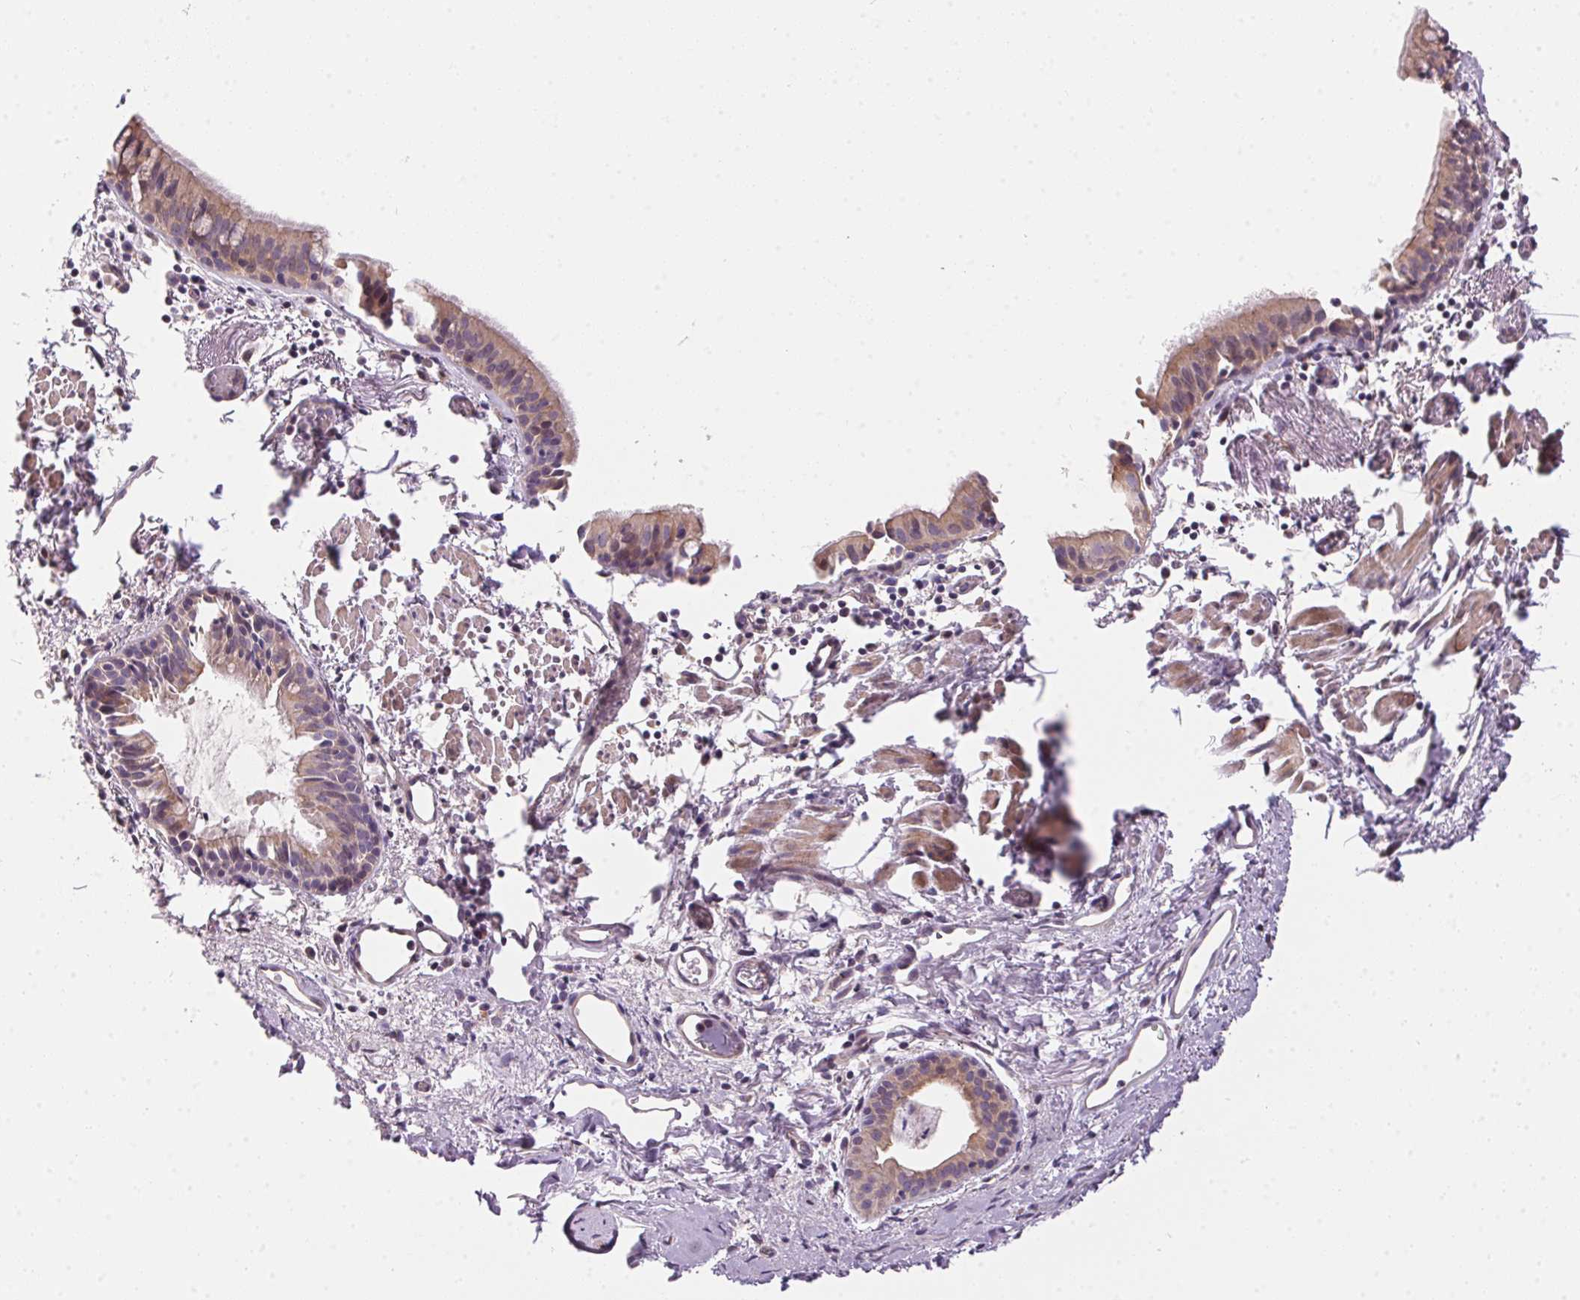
{"staining": {"intensity": "weak", "quantity": "25%-75%", "location": "cytoplasmic/membranous"}, "tissue": "bronchus", "cell_type": "Respiratory epithelial cells", "image_type": "normal", "snomed": [{"axis": "morphology", "description": "Normal tissue, NOS"}, {"axis": "morphology", "description": "Adenocarcinoma, NOS"}, {"axis": "topography", "description": "Bronchus"}], "caption": "This is an image of immunohistochemistry staining of normal bronchus, which shows weak positivity in the cytoplasmic/membranous of respiratory epithelial cells.", "gene": "UNC13B", "patient": {"sex": "male", "age": 68}}